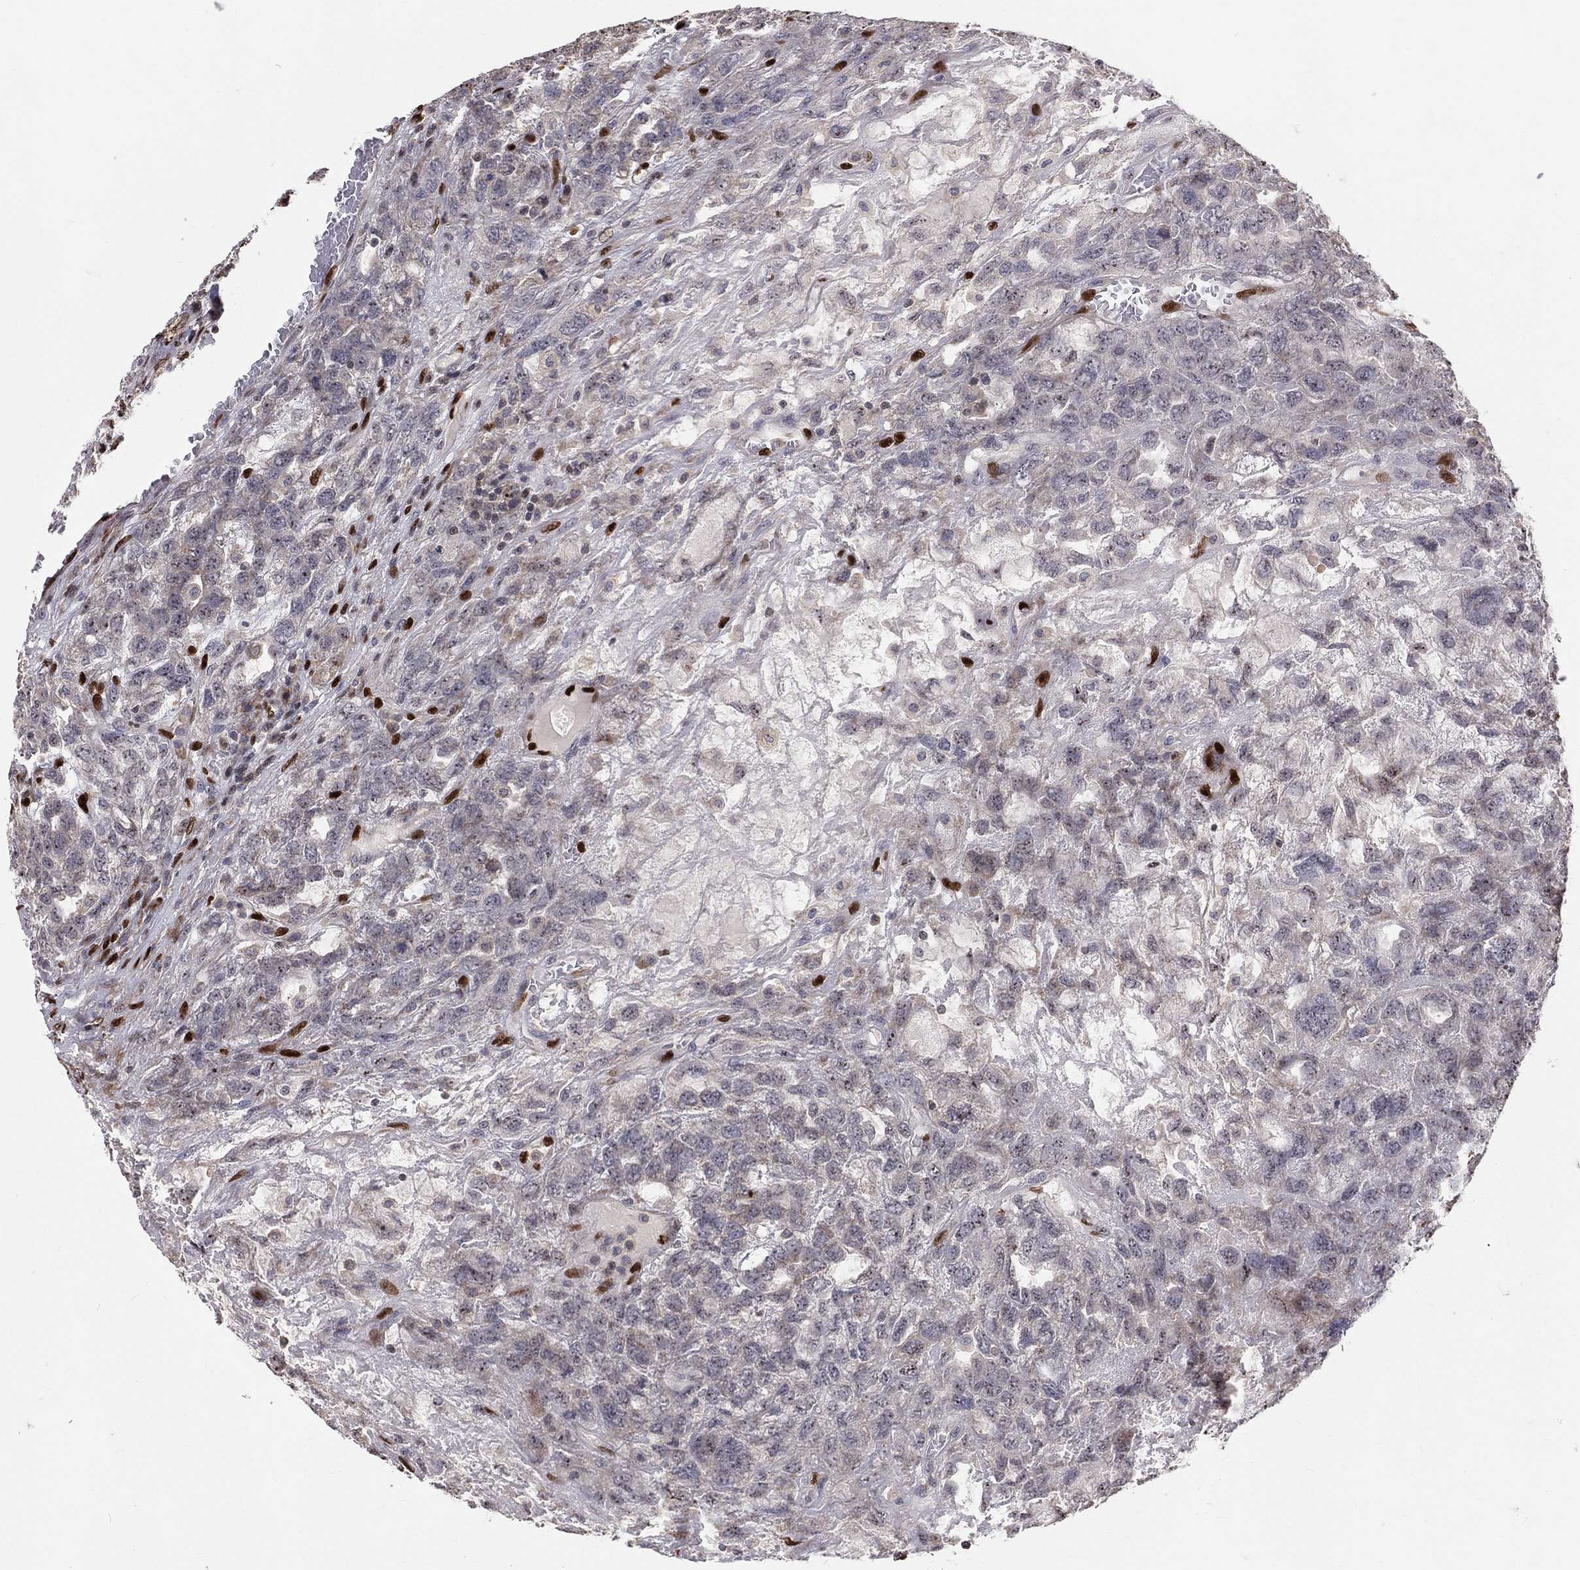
{"staining": {"intensity": "negative", "quantity": "none", "location": "none"}, "tissue": "testis cancer", "cell_type": "Tumor cells", "image_type": "cancer", "snomed": [{"axis": "morphology", "description": "Seminoma, NOS"}, {"axis": "topography", "description": "Testis"}], "caption": "This is a histopathology image of immunohistochemistry (IHC) staining of testis cancer, which shows no staining in tumor cells.", "gene": "ZEB1", "patient": {"sex": "male", "age": 52}}